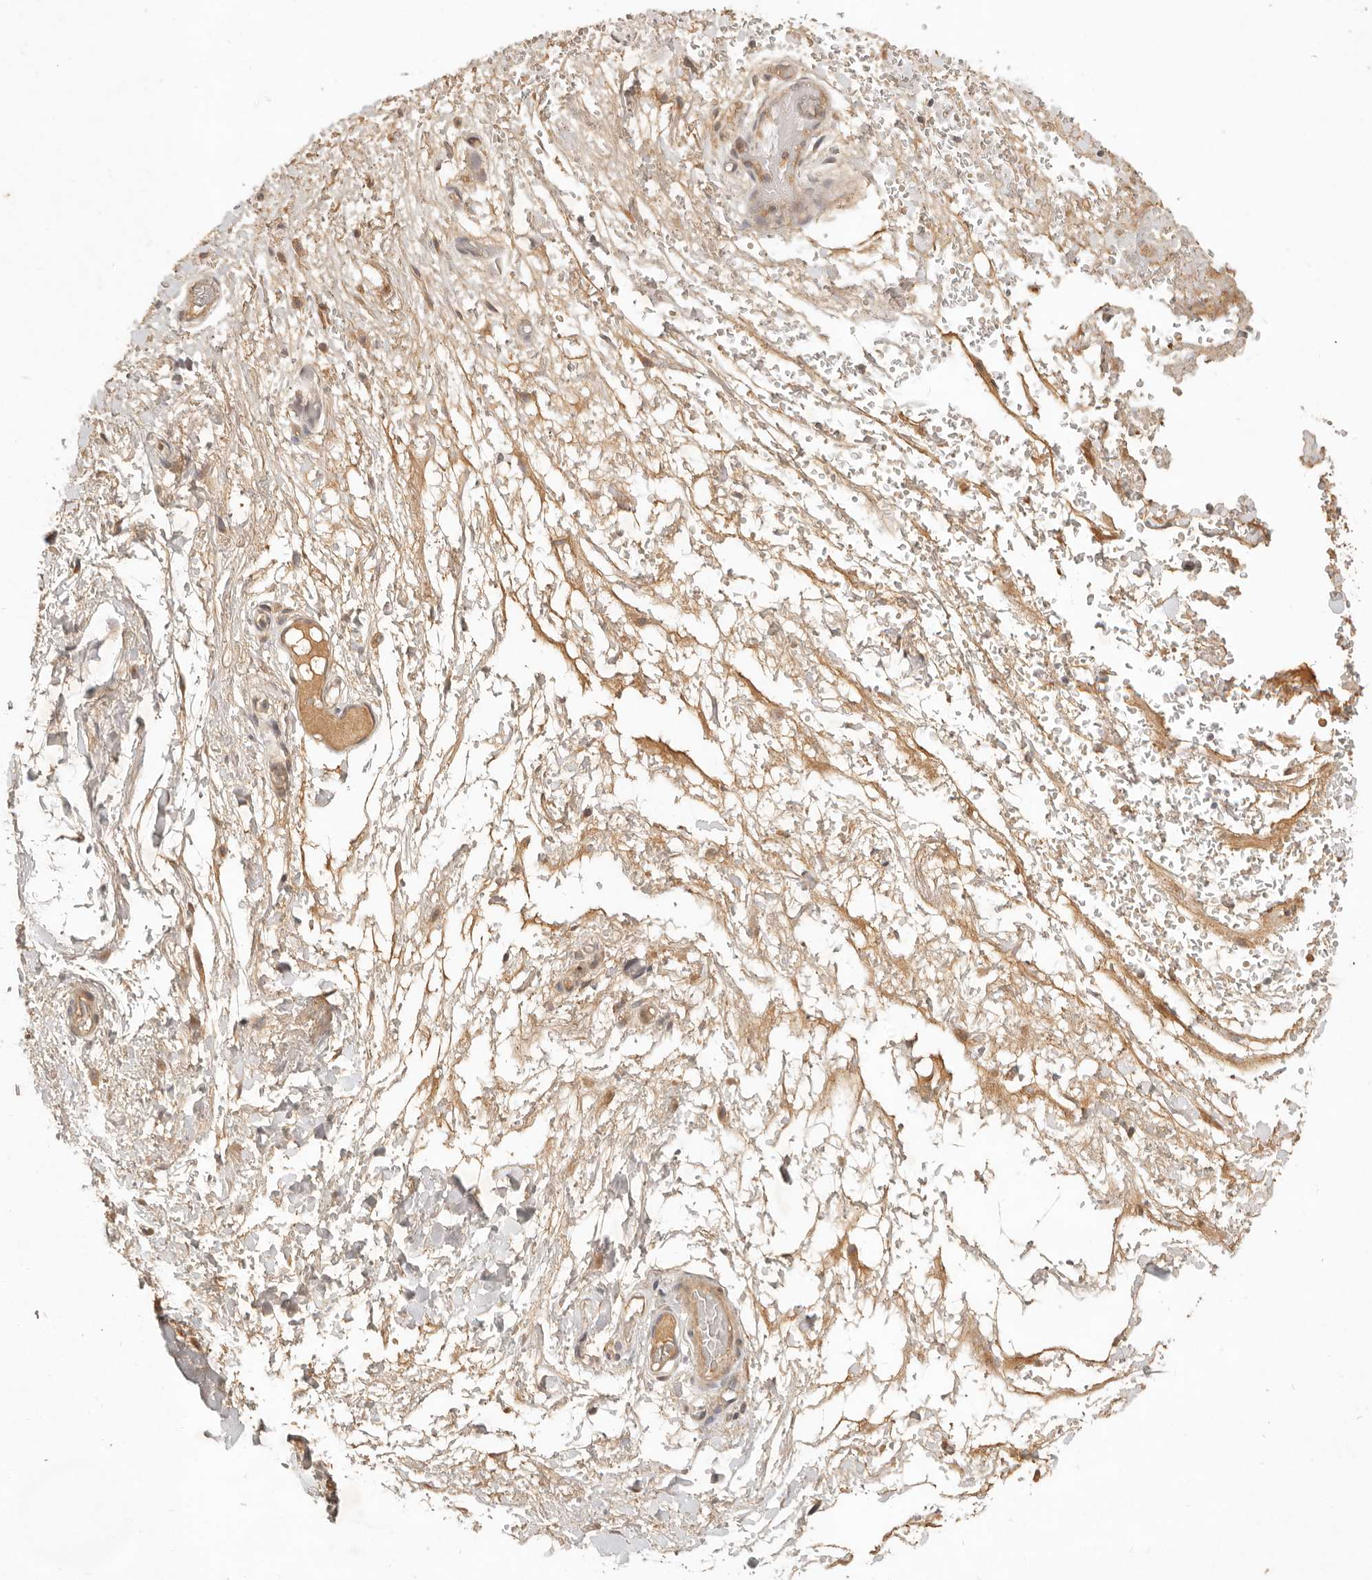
{"staining": {"intensity": "moderate", "quantity": "25%-75%", "location": "cytoplasmic/membranous"}, "tissue": "adipose tissue", "cell_type": "Adipocytes", "image_type": "normal", "snomed": [{"axis": "morphology", "description": "Normal tissue, NOS"}, {"axis": "morphology", "description": "Adenocarcinoma, NOS"}, {"axis": "topography", "description": "Esophagus"}], "caption": "The immunohistochemical stain highlights moderate cytoplasmic/membranous positivity in adipocytes of normal adipose tissue. (DAB (3,3'-diaminobenzidine) = brown stain, brightfield microscopy at high magnification).", "gene": "UBXN11", "patient": {"sex": "male", "age": 62}}